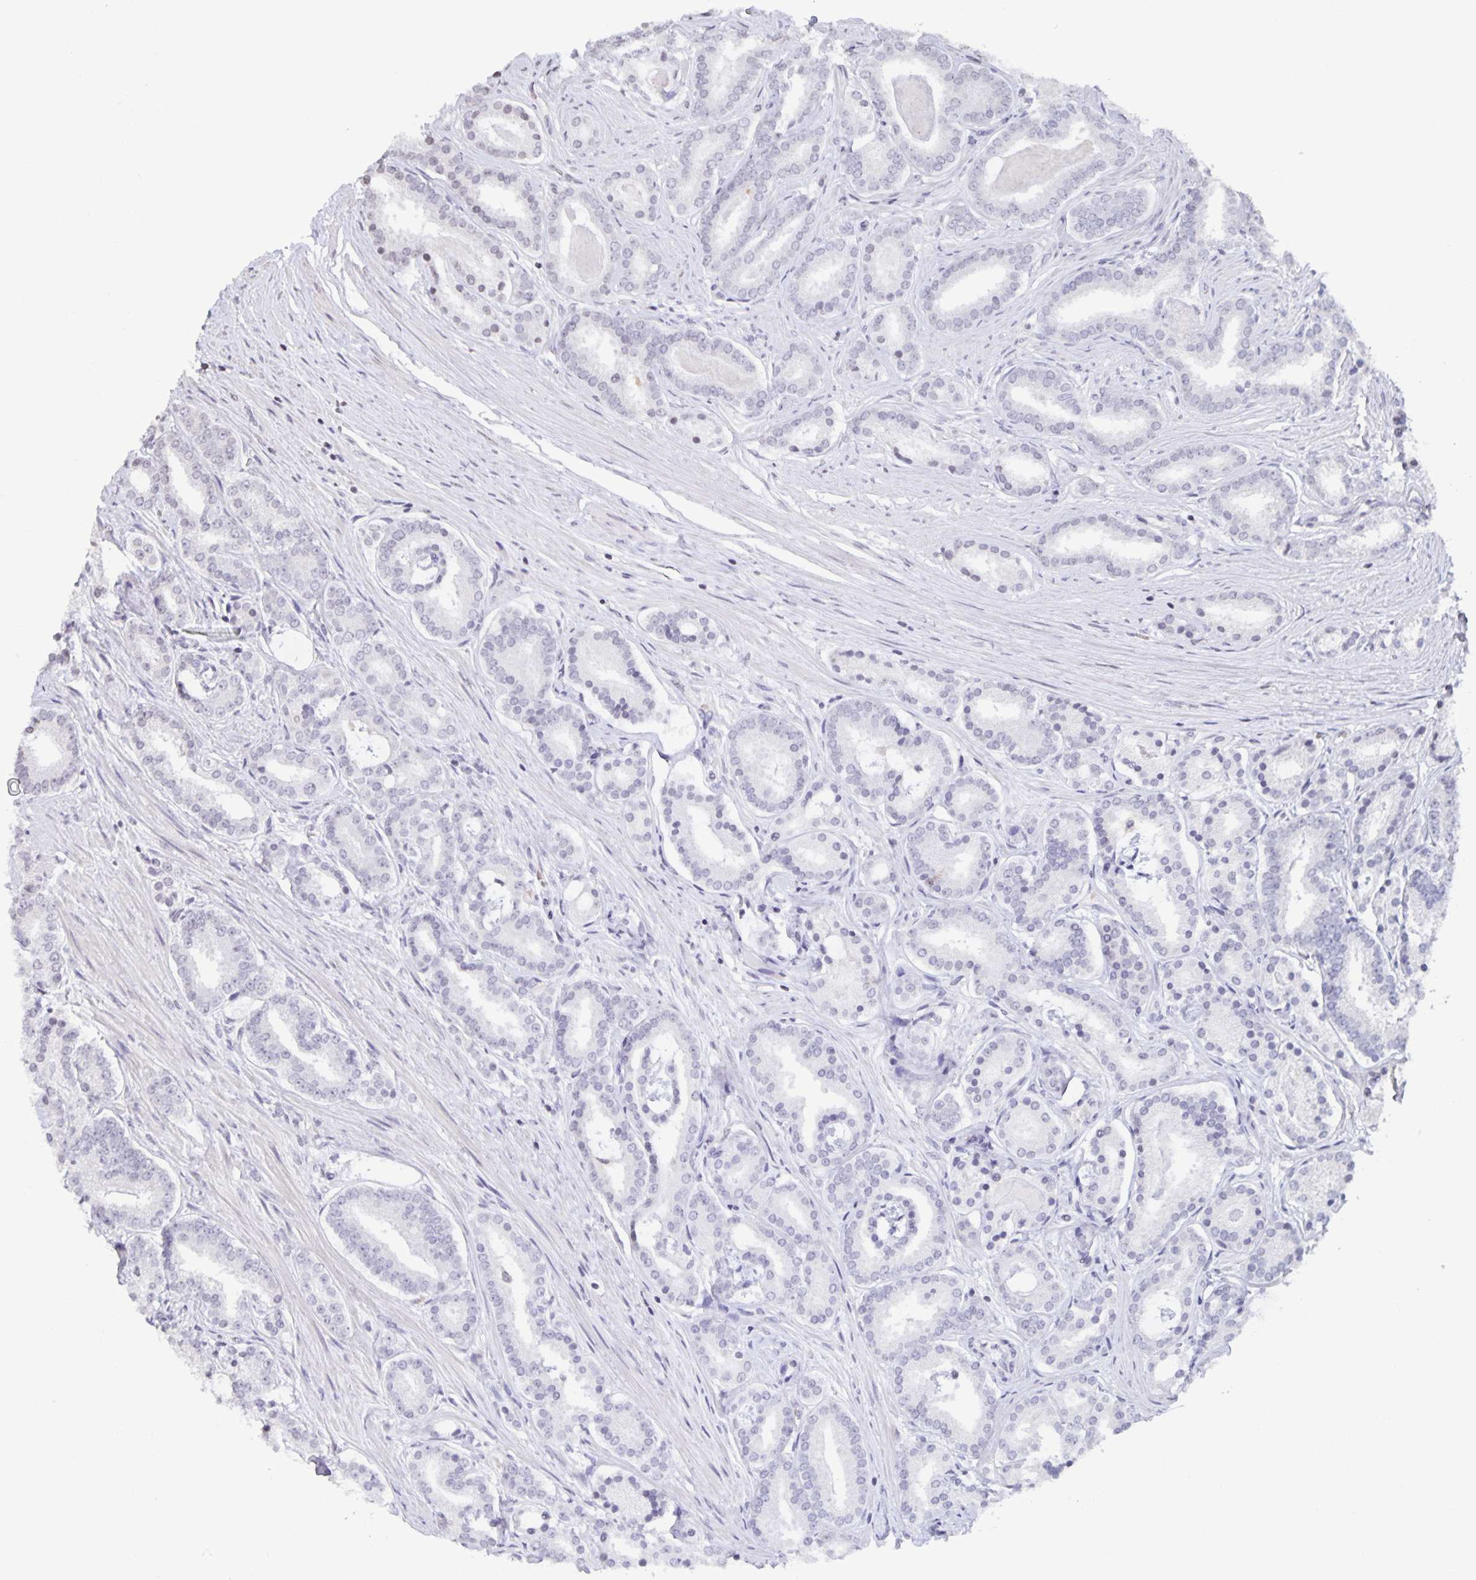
{"staining": {"intensity": "negative", "quantity": "none", "location": "none"}, "tissue": "prostate cancer", "cell_type": "Tumor cells", "image_type": "cancer", "snomed": [{"axis": "morphology", "description": "Adenocarcinoma, High grade"}, {"axis": "topography", "description": "Prostate"}], "caption": "Tumor cells are negative for protein expression in human prostate cancer. (IHC, brightfield microscopy, high magnification).", "gene": "AQP4", "patient": {"sex": "male", "age": 63}}